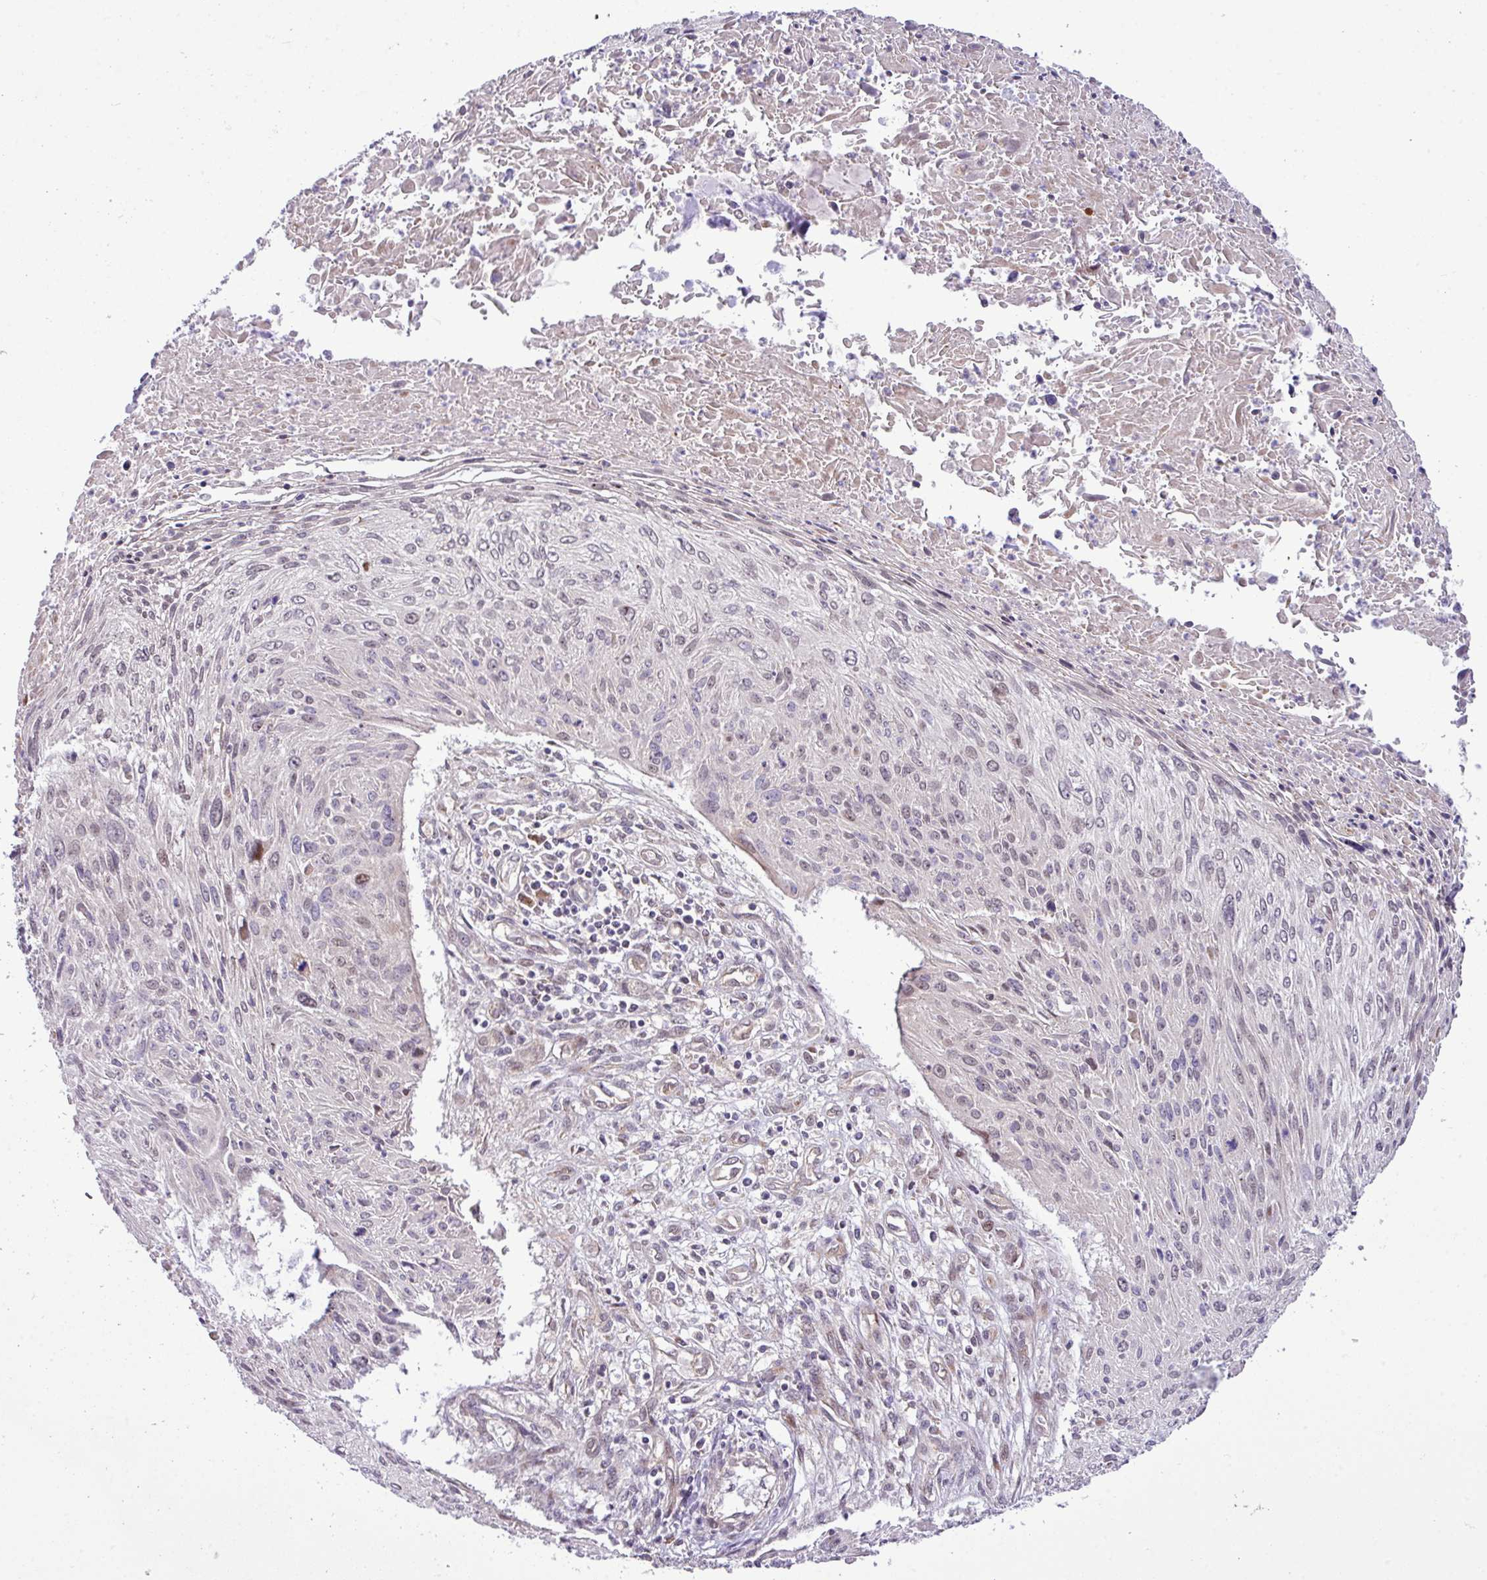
{"staining": {"intensity": "negative", "quantity": "none", "location": "none"}, "tissue": "cervical cancer", "cell_type": "Tumor cells", "image_type": "cancer", "snomed": [{"axis": "morphology", "description": "Squamous cell carcinoma, NOS"}, {"axis": "topography", "description": "Cervix"}], "caption": "Image shows no protein expression in tumor cells of cervical cancer tissue. The staining was performed using DAB (3,3'-diaminobenzidine) to visualize the protein expression in brown, while the nuclei were stained in blue with hematoxylin (Magnification: 20x).", "gene": "B3GNT9", "patient": {"sex": "female", "age": 51}}